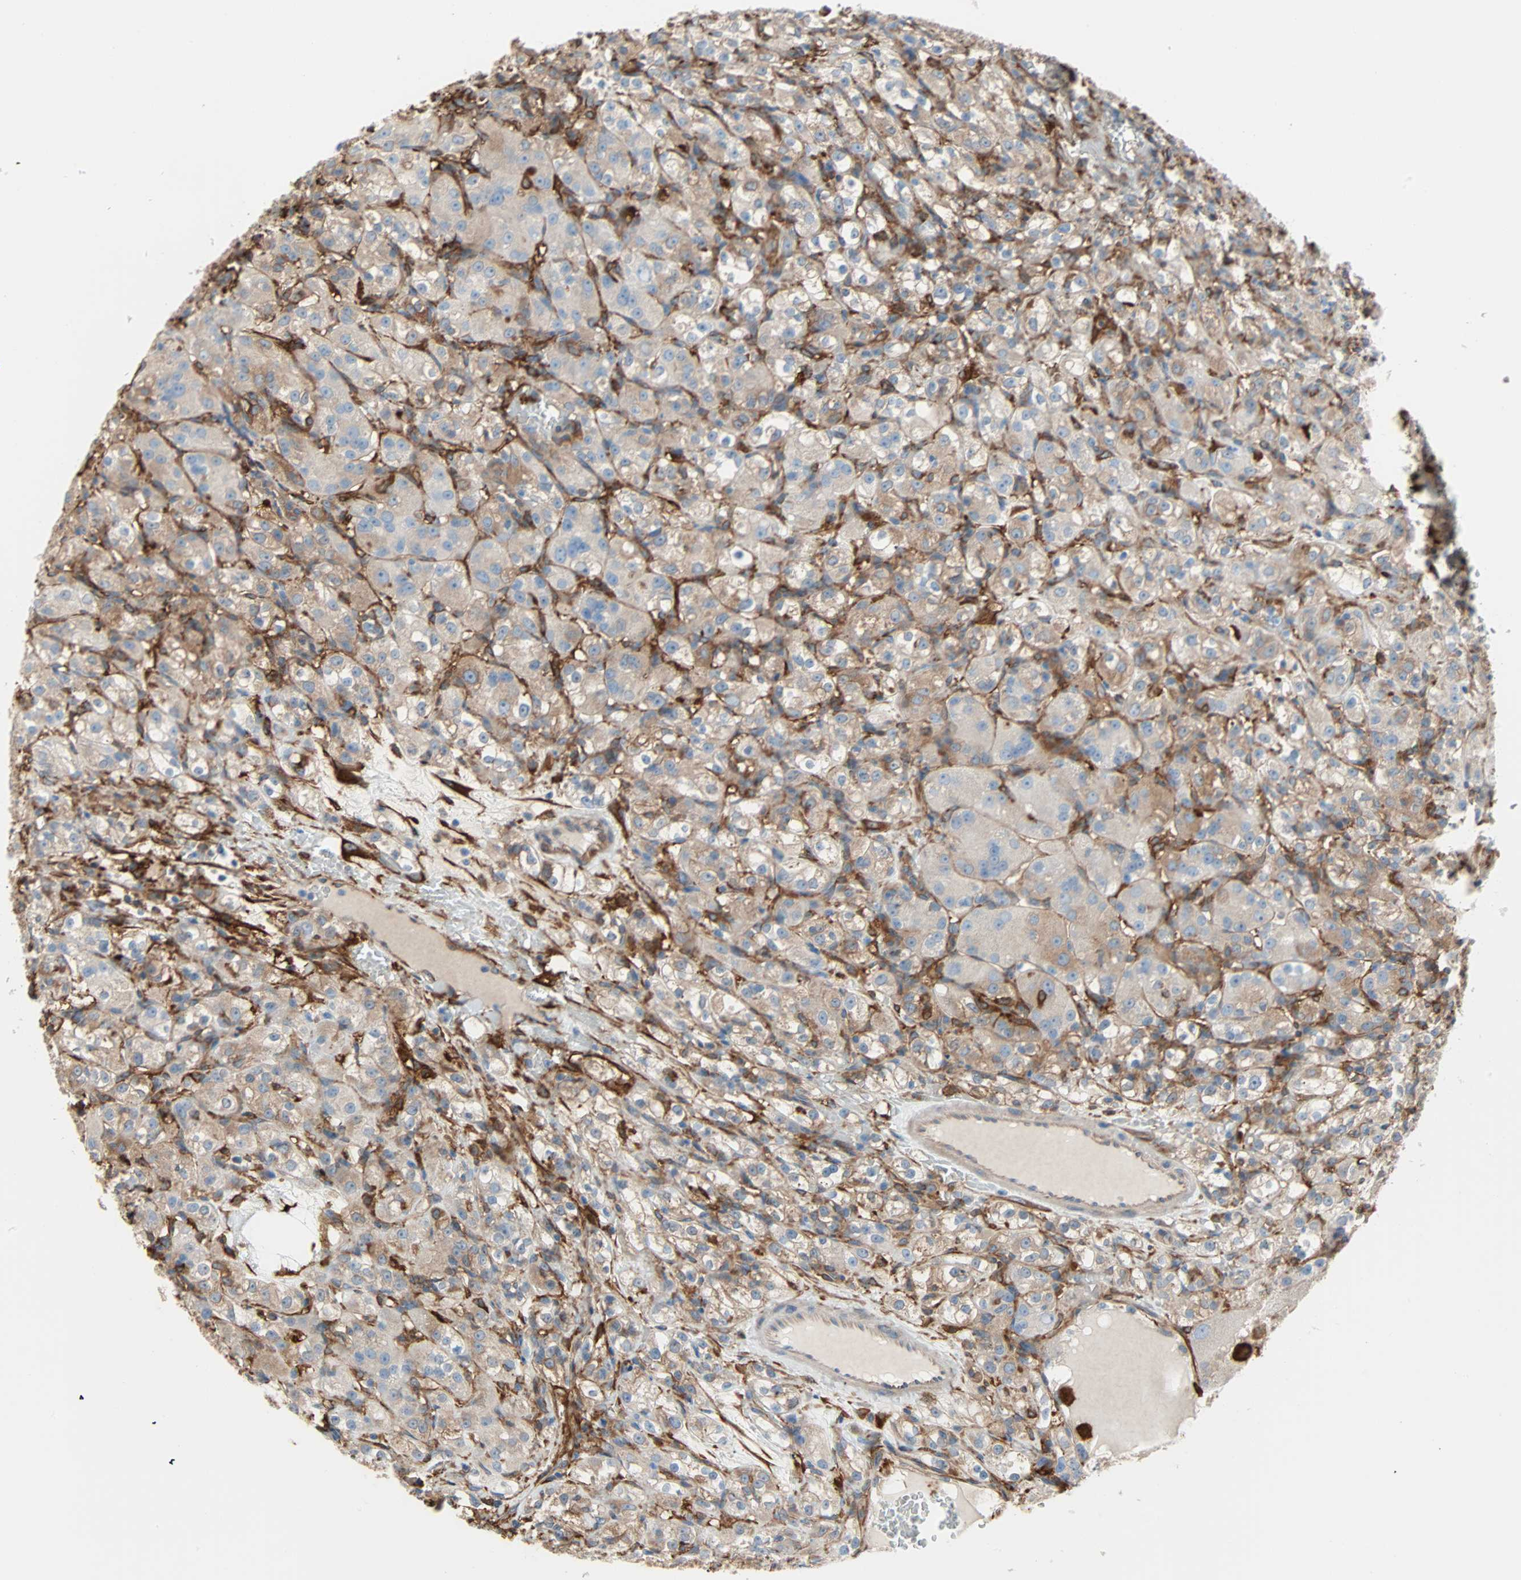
{"staining": {"intensity": "weak", "quantity": ">75%", "location": "cytoplasmic/membranous"}, "tissue": "renal cancer", "cell_type": "Tumor cells", "image_type": "cancer", "snomed": [{"axis": "morphology", "description": "Normal tissue, NOS"}, {"axis": "morphology", "description": "Adenocarcinoma, NOS"}, {"axis": "topography", "description": "Kidney"}], "caption": "Human renal adenocarcinoma stained for a protein (brown) displays weak cytoplasmic/membranous positive expression in approximately >75% of tumor cells.", "gene": "EPB41L2", "patient": {"sex": "male", "age": 61}}